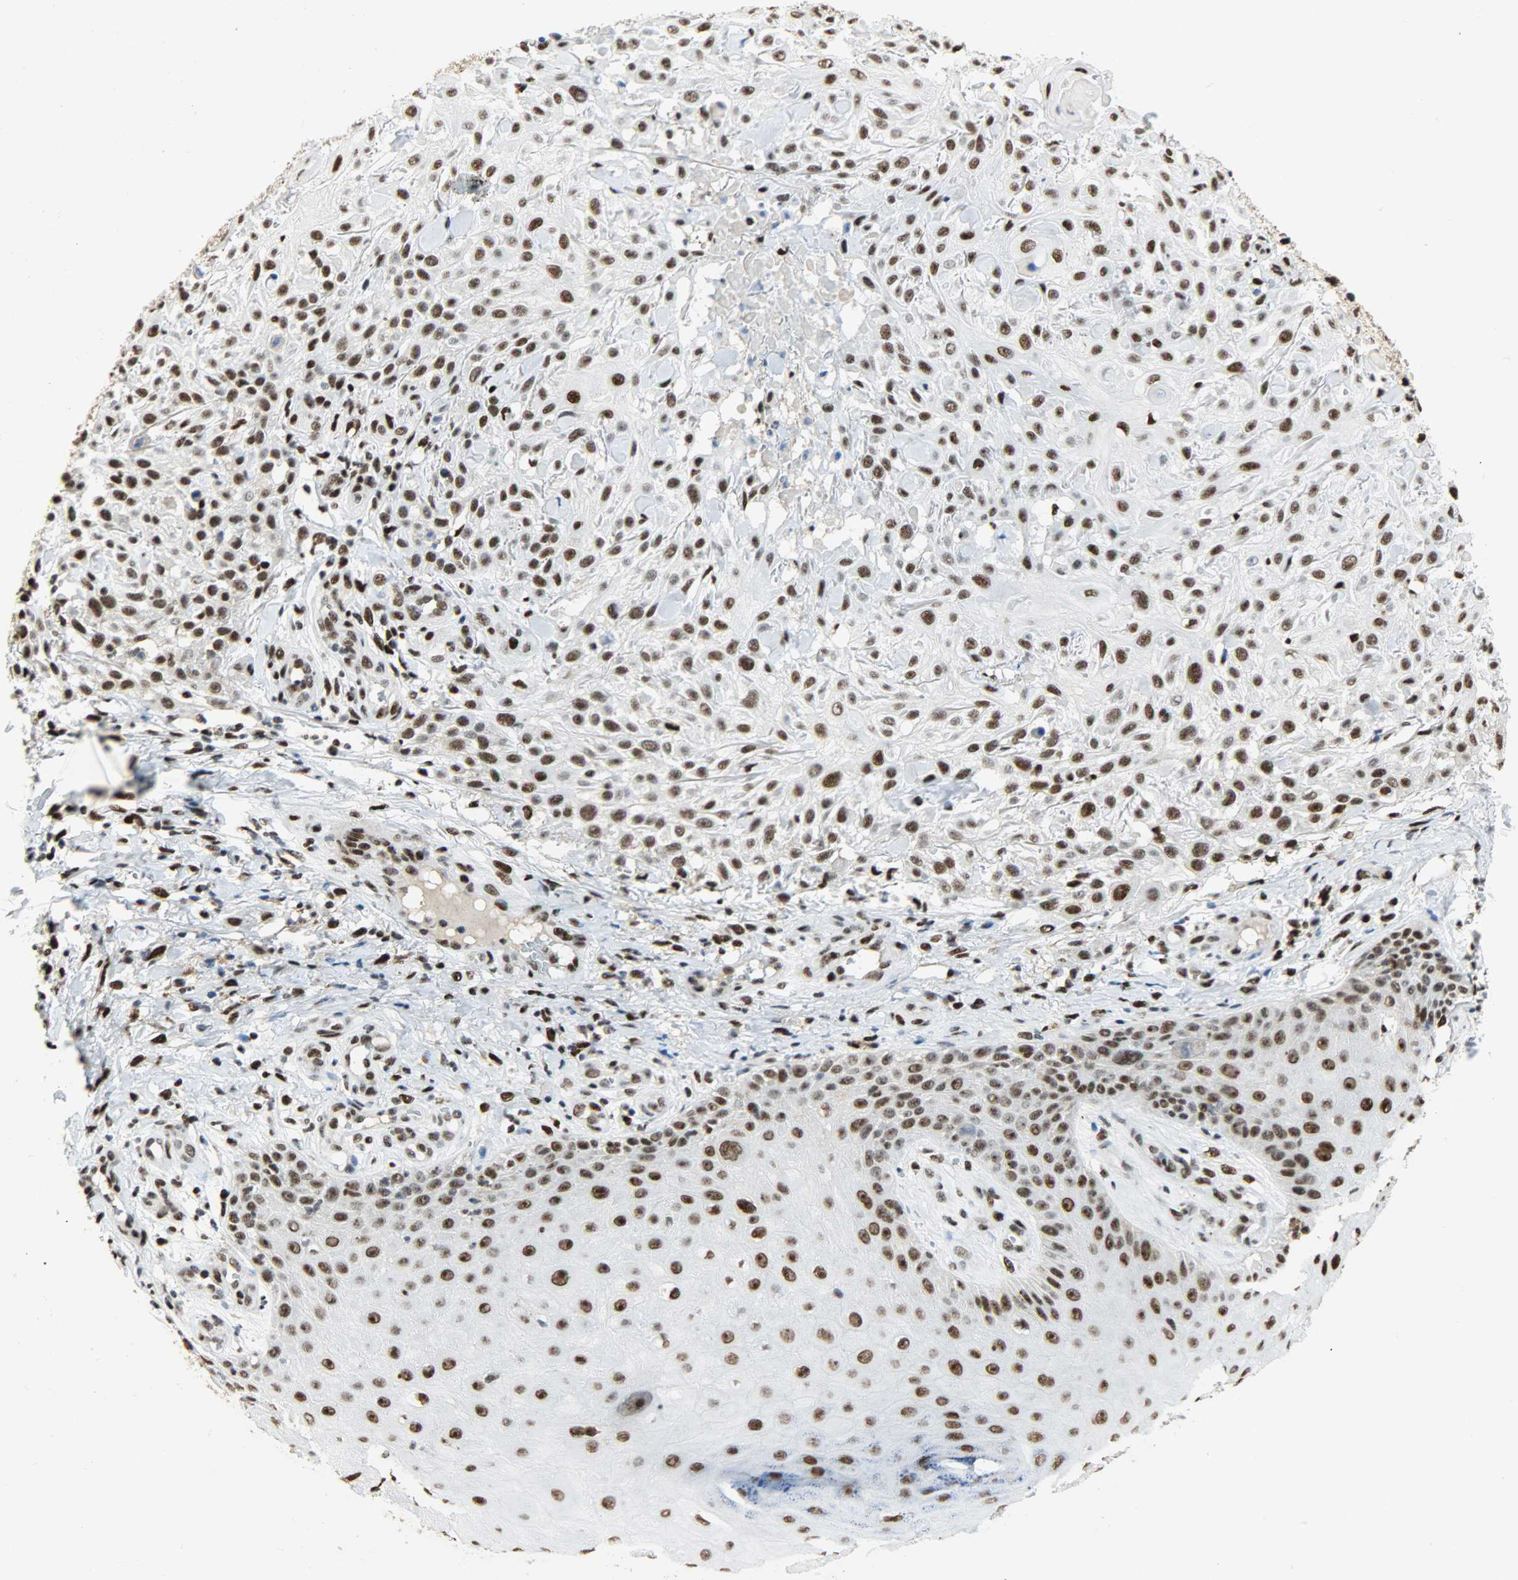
{"staining": {"intensity": "strong", "quantity": ">75%", "location": "nuclear"}, "tissue": "skin cancer", "cell_type": "Tumor cells", "image_type": "cancer", "snomed": [{"axis": "morphology", "description": "Squamous cell carcinoma, NOS"}, {"axis": "topography", "description": "Skin"}], "caption": "A high amount of strong nuclear expression is seen in about >75% of tumor cells in skin cancer (squamous cell carcinoma) tissue. (DAB (3,3'-diaminobenzidine) IHC with brightfield microscopy, high magnification).", "gene": "SSB", "patient": {"sex": "female", "age": 42}}